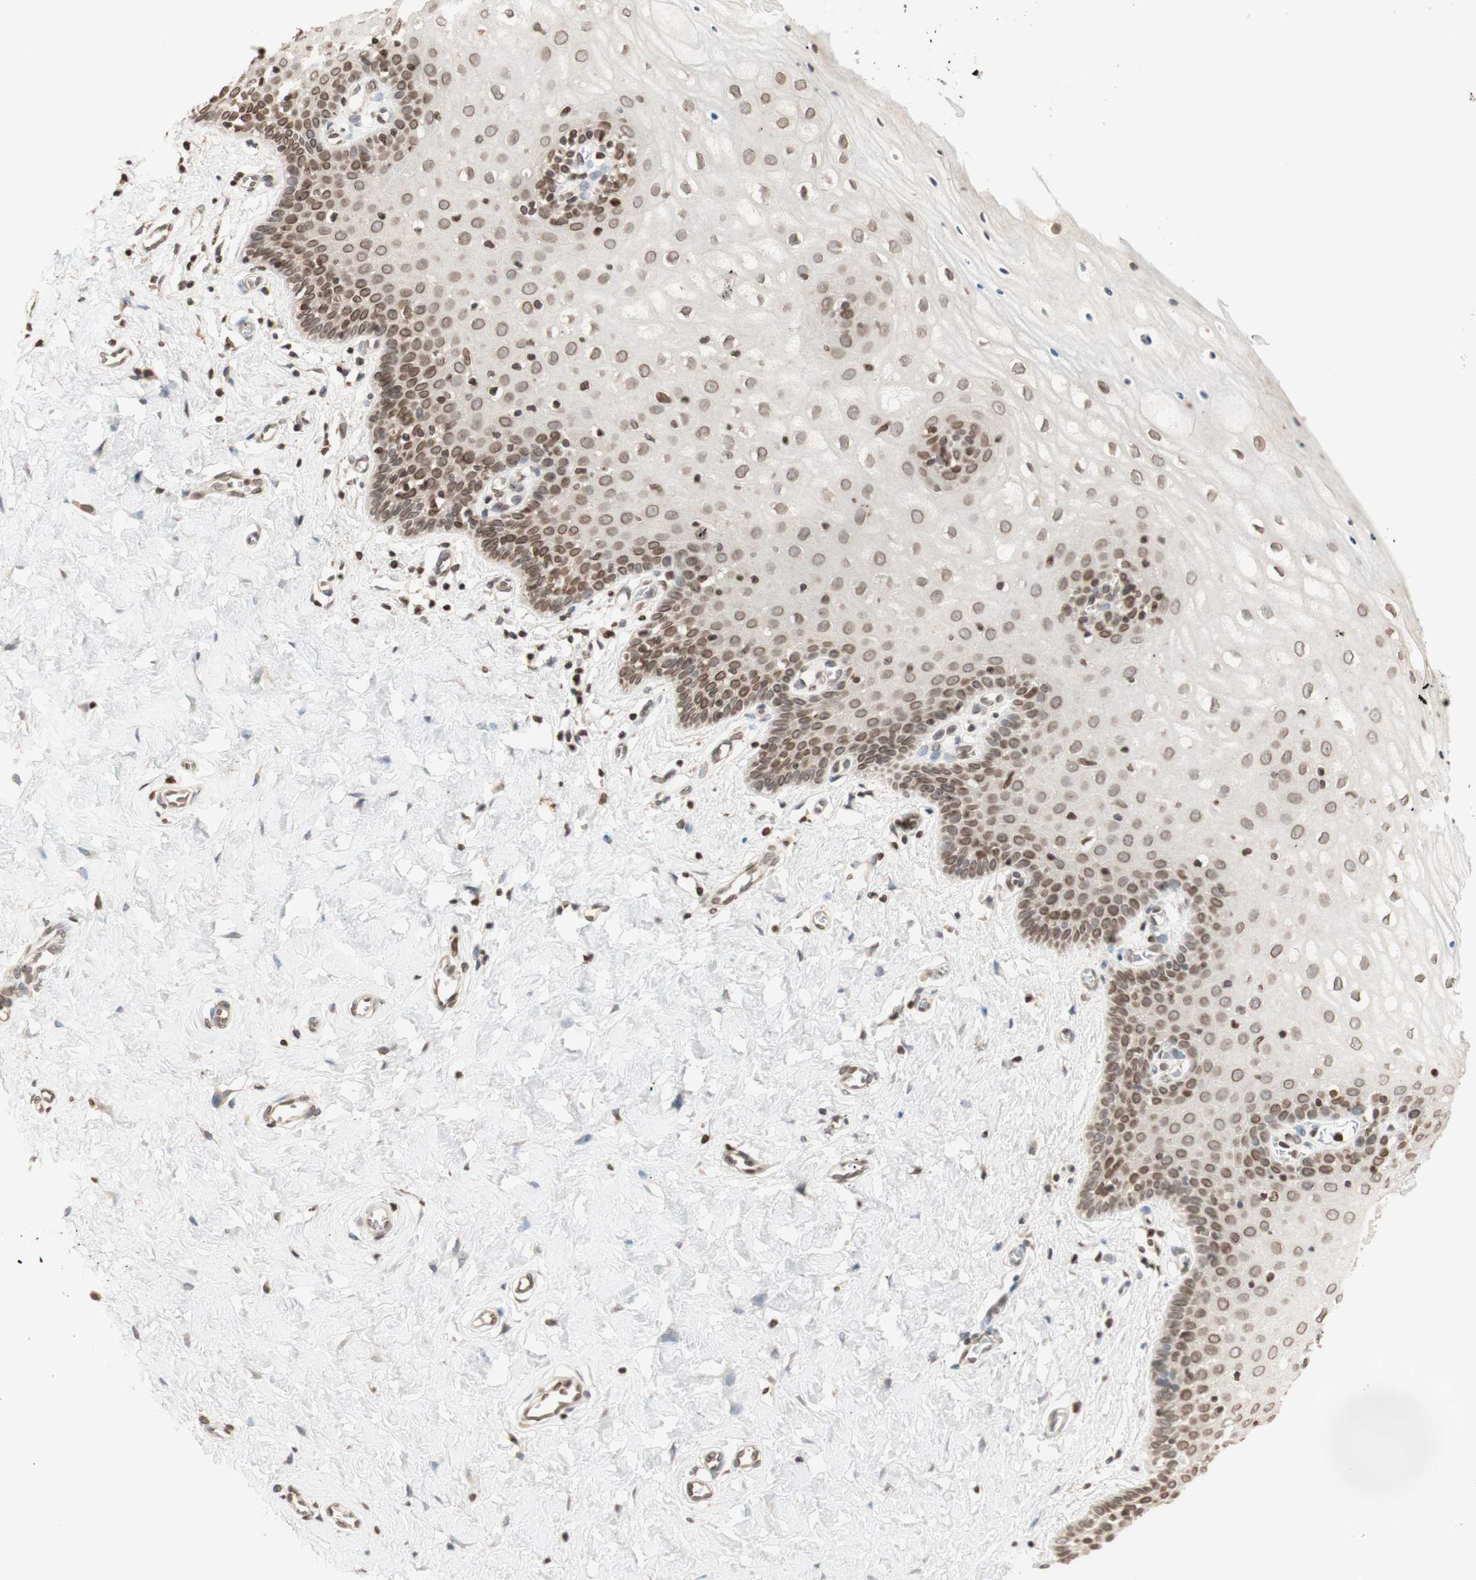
{"staining": {"intensity": "moderate", "quantity": ">75%", "location": "nuclear"}, "tissue": "cervix", "cell_type": "Glandular cells", "image_type": "normal", "snomed": [{"axis": "morphology", "description": "Normal tissue, NOS"}, {"axis": "topography", "description": "Cervix"}], "caption": "Approximately >75% of glandular cells in unremarkable human cervix show moderate nuclear protein positivity as visualized by brown immunohistochemical staining.", "gene": "TMPO", "patient": {"sex": "female", "age": 55}}